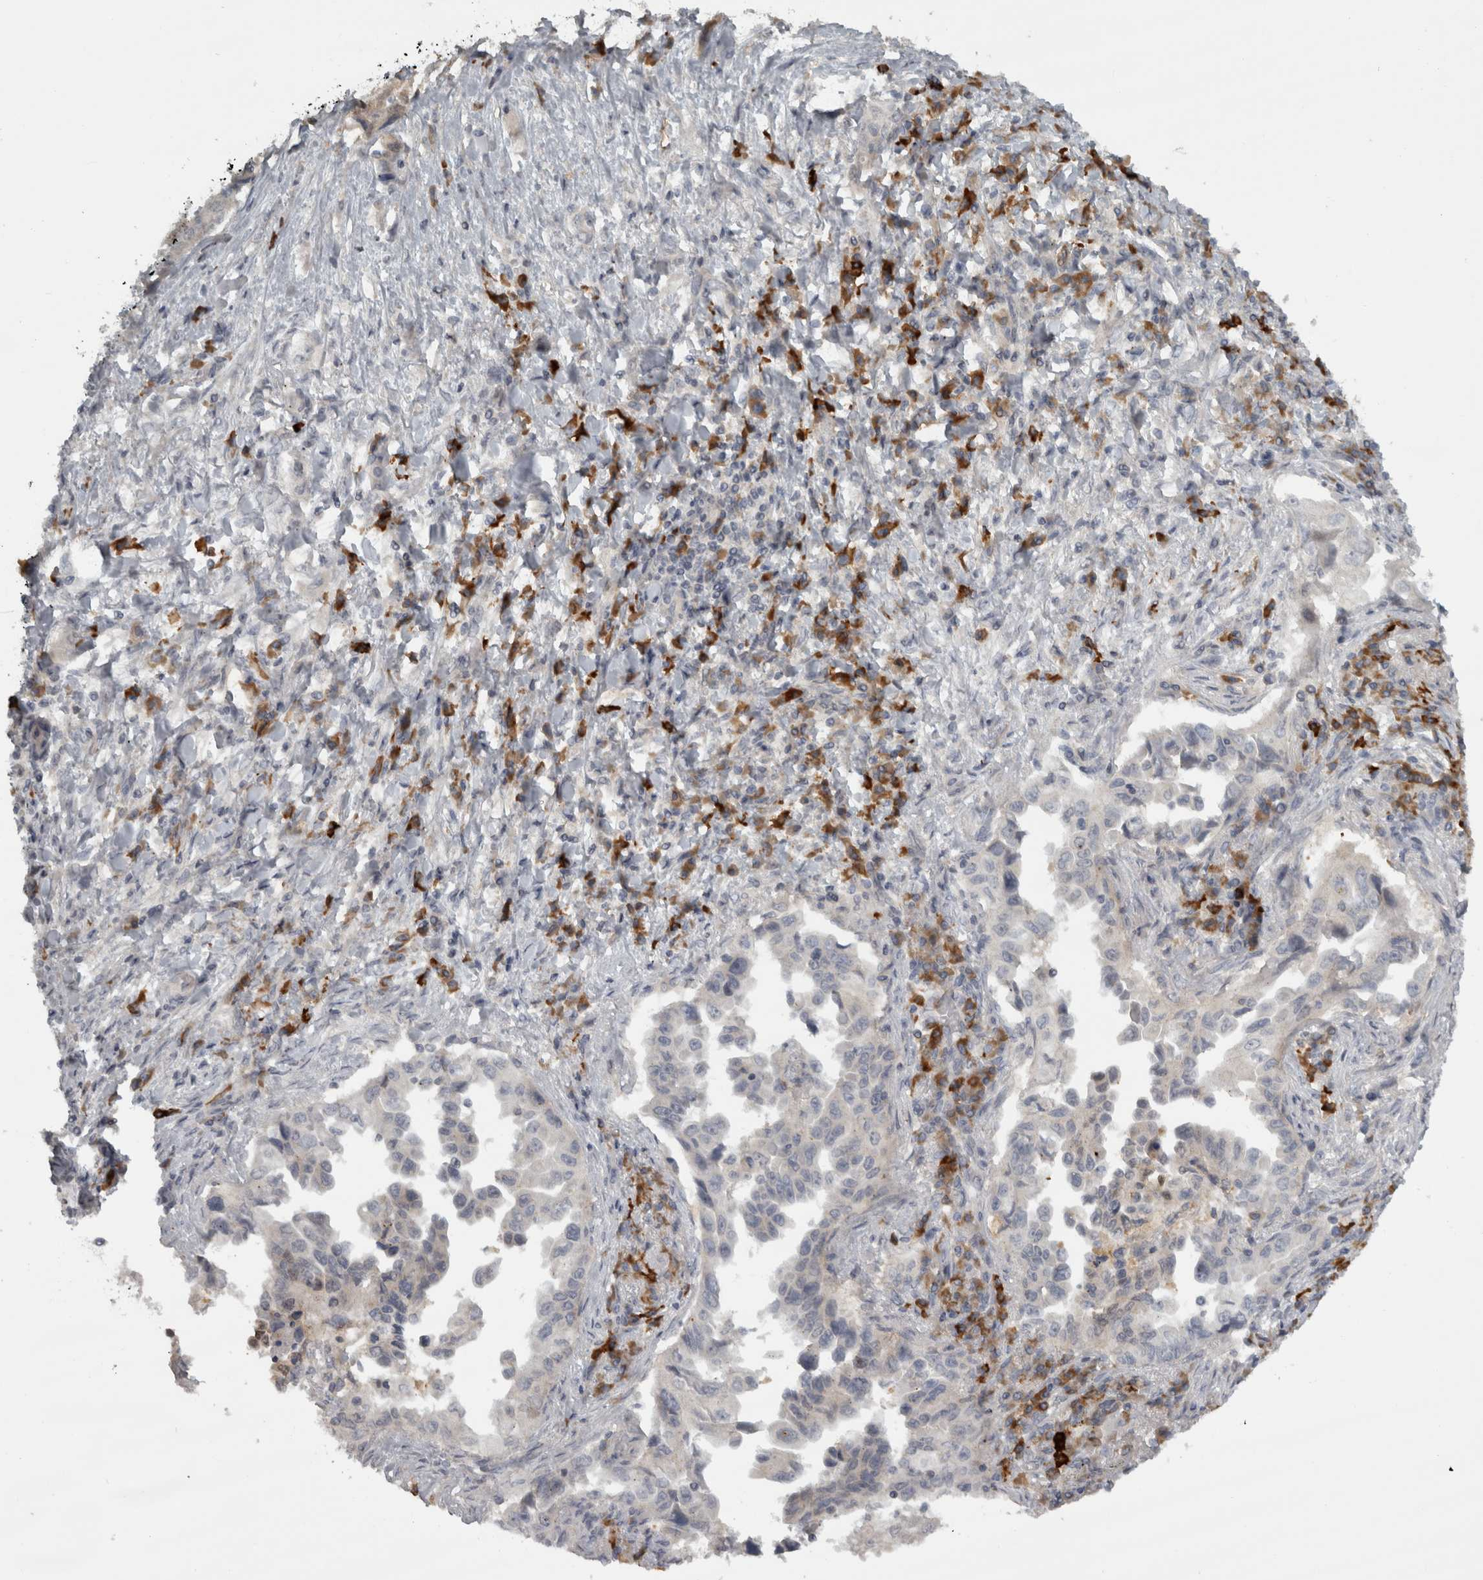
{"staining": {"intensity": "negative", "quantity": "none", "location": "none"}, "tissue": "lung cancer", "cell_type": "Tumor cells", "image_type": "cancer", "snomed": [{"axis": "morphology", "description": "Adenocarcinoma, NOS"}, {"axis": "topography", "description": "Lung"}], "caption": "The immunohistochemistry (IHC) micrograph has no significant staining in tumor cells of lung cancer tissue.", "gene": "SLCO5A1", "patient": {"sex": "female", "age": 51}}